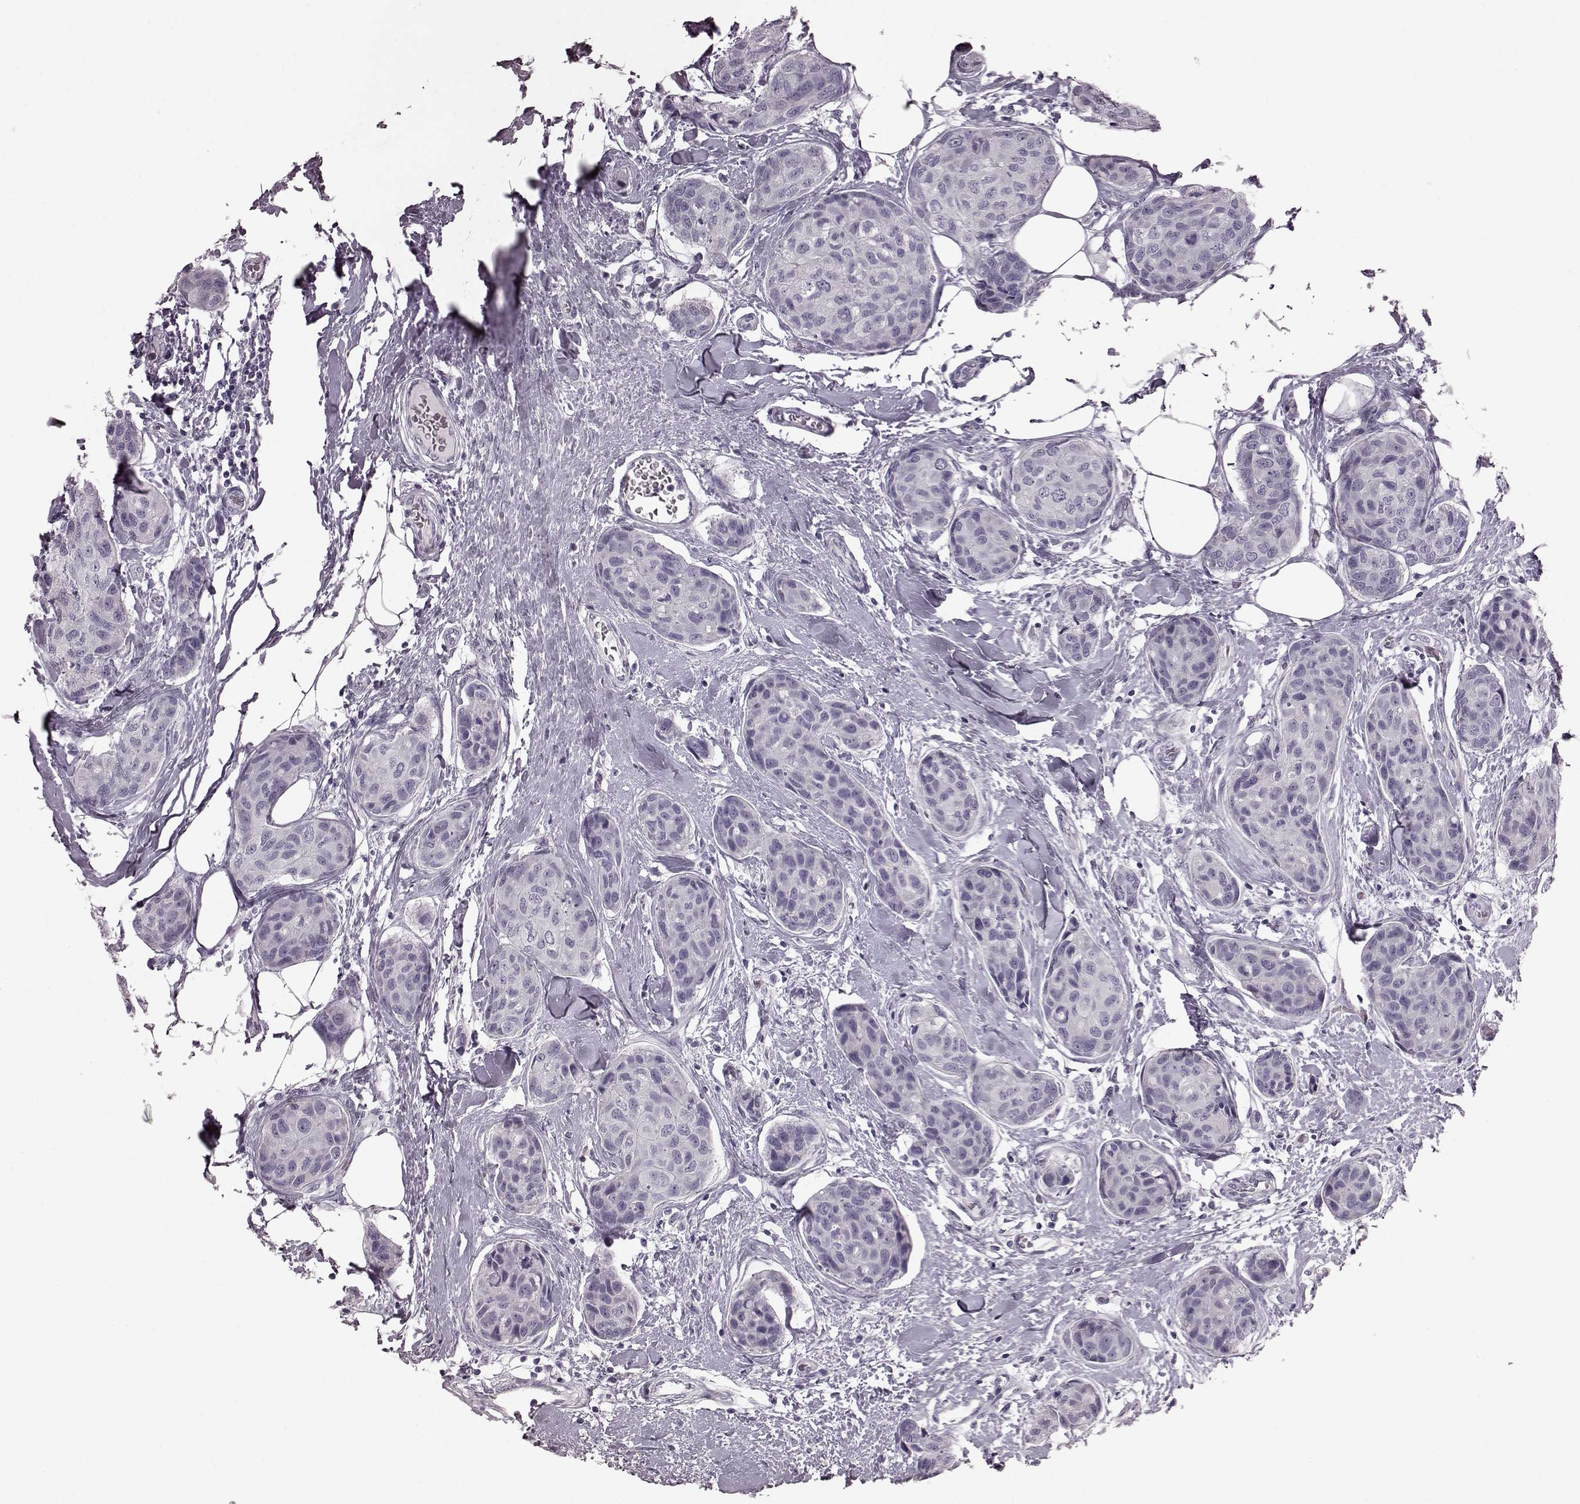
{"staining": {"intensity": "negative", "quantity": "none", "location": "none"}, "tissue": "breast cancer", "cell_type": "Tumor cells", "image_type": "cancer", "snomed": [{"axis": "morphology", "description": "Duct carcinoma"}, {"axis": "topography", "description": "Breast"}], "caption": "Immunohistochemical staining of human breast cancer (invasive ductal carcinoma) reveals no significant staining in tumor cells.", "gene": "CRYBA2", "patient": {"sex": "female", "age": 80}}